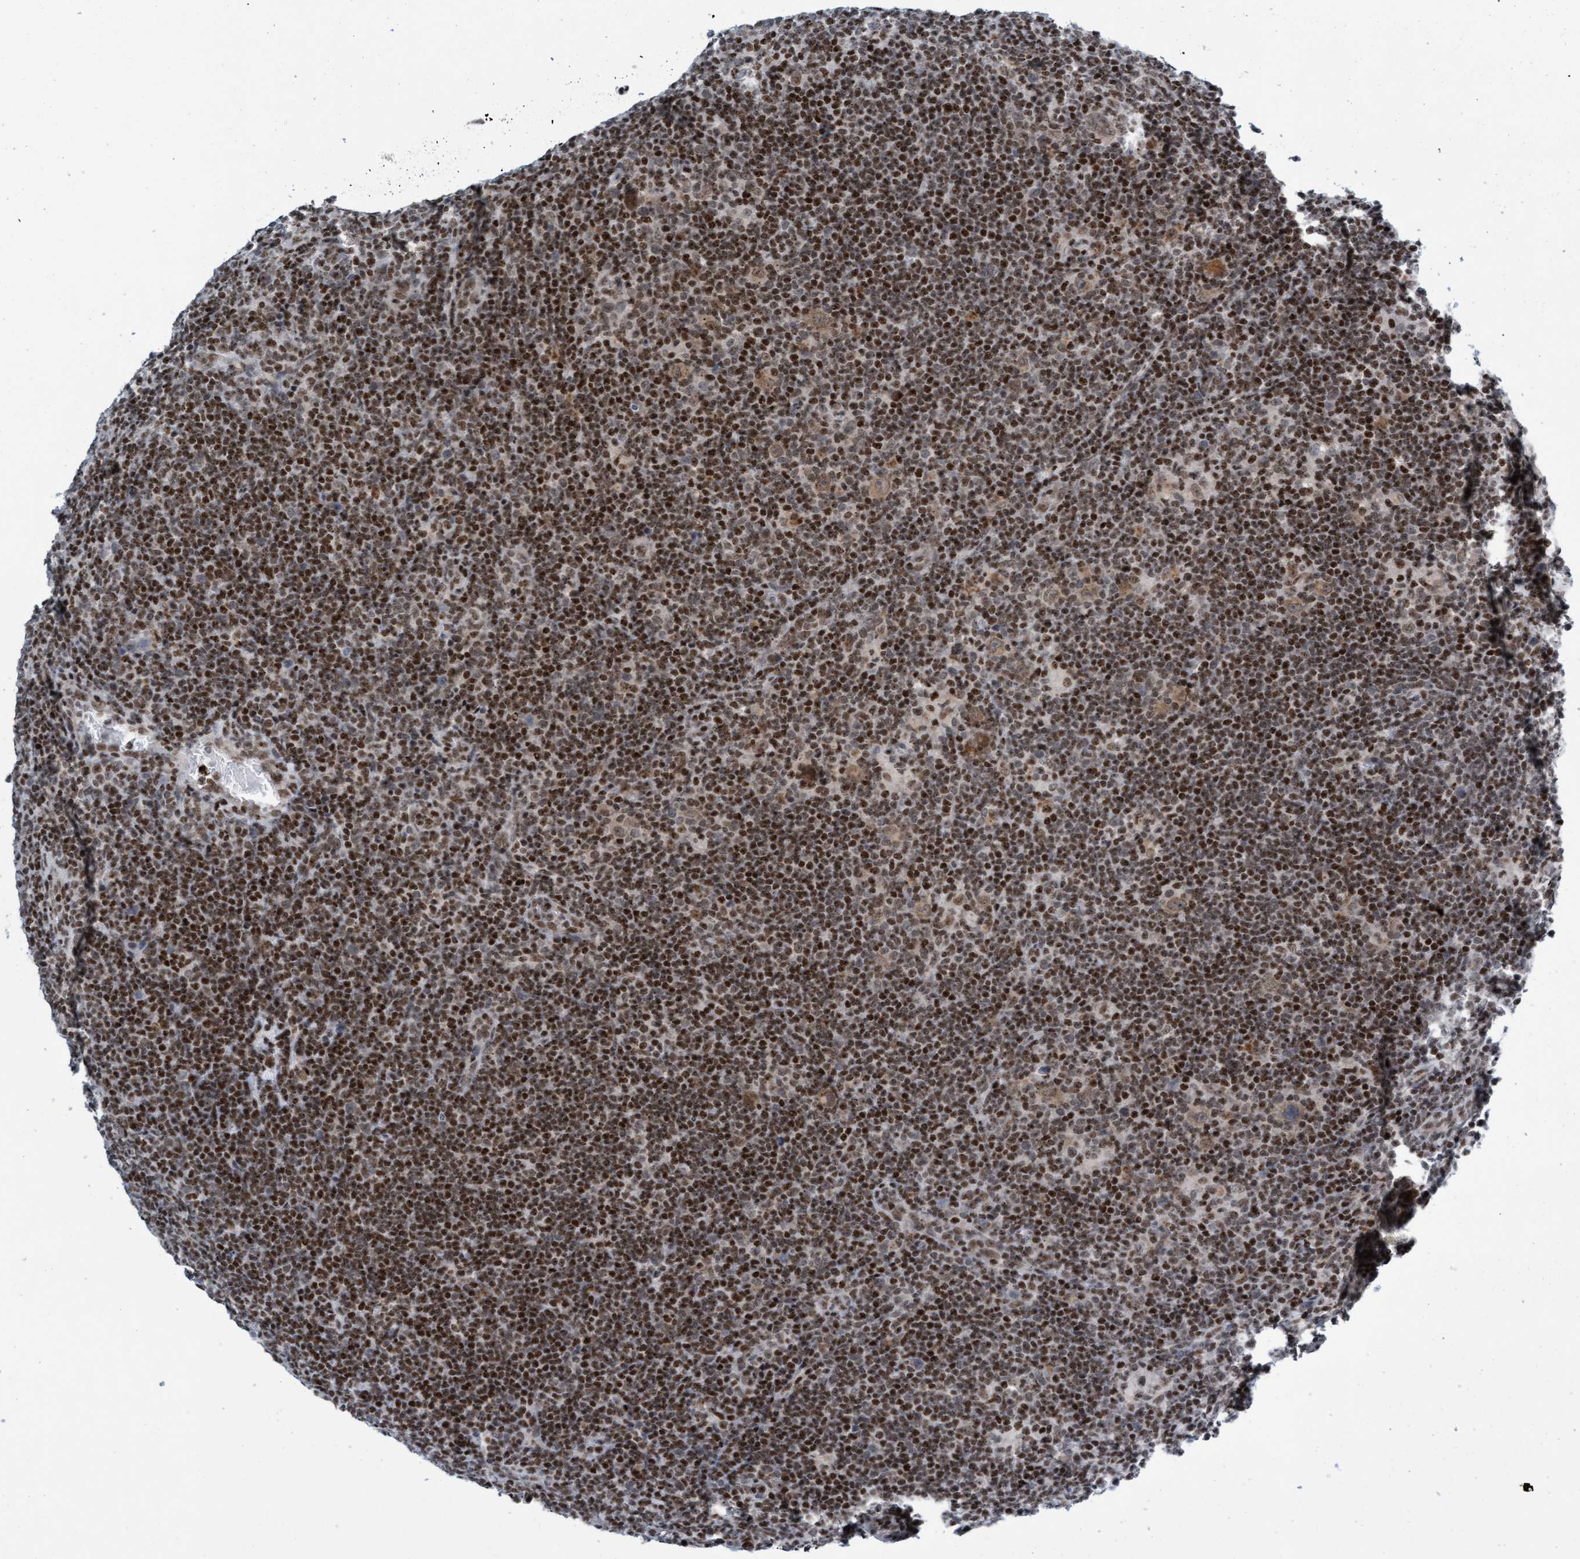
{"staining": {"intensity": "weak", "quantity": ">75%", "location": "cytoplasmic/membranous,nuclear"}, "tissue": "lymphoma", "cell_type": "Tumor cells", "image_type": "cancer", "snomed": [{"axis": "morphology", "description": "Hodgkin's disease, NOS"}, {"axis": "topography", "description": "Lymph node"}], "caption": "DAB immunohistochemical staining of Hodgkin's disease displays weak cytoplasmic/membranous and nuclear protein positivity in approximately >75% of tumor cells.", "gene": "GLRX2", "patient": {"sex": "female", "age": 57}}